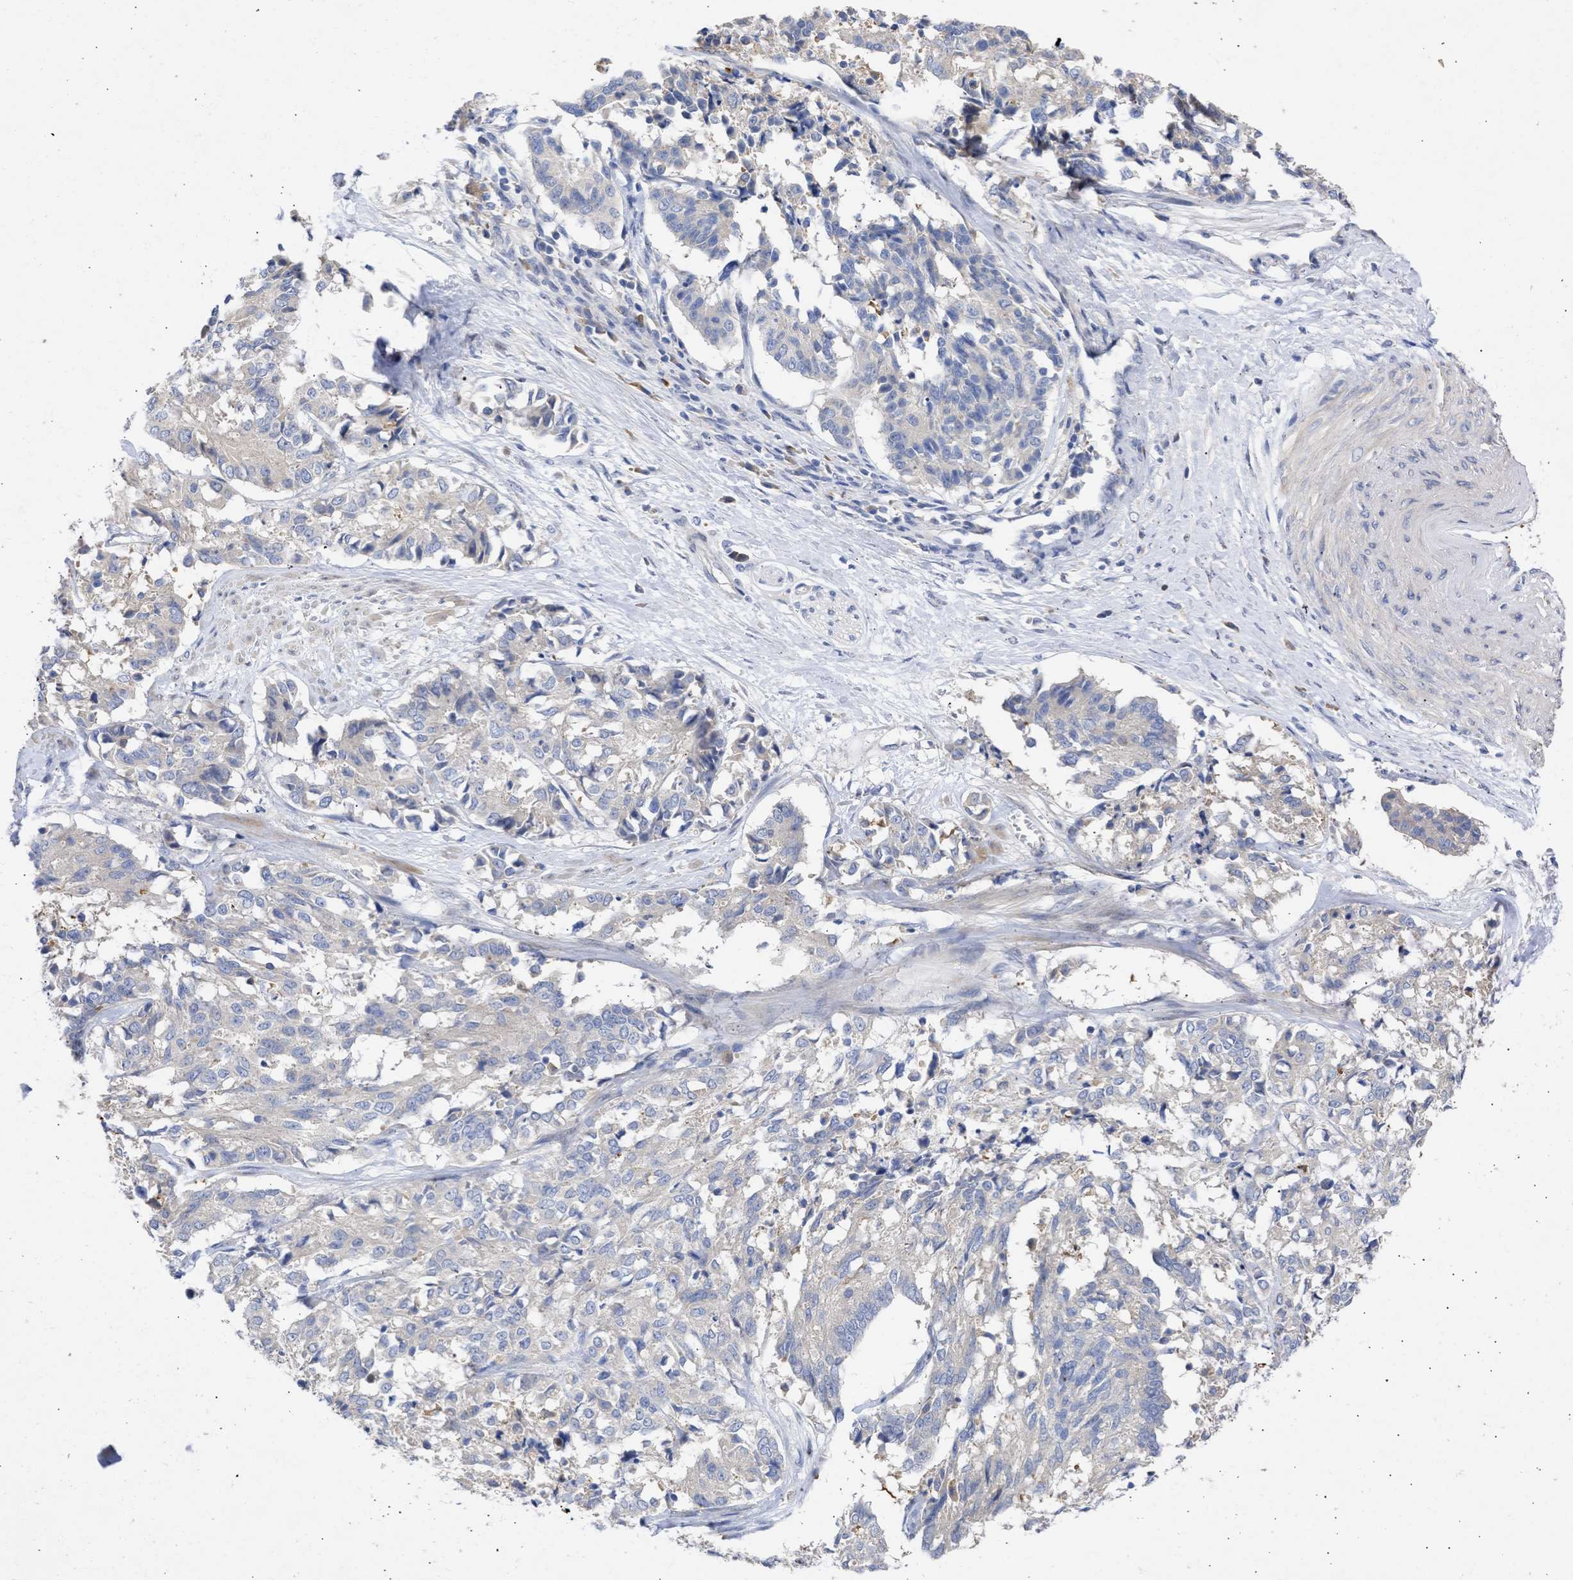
{"staining": {"intensity": "negative", "quantity": "none", "location": "none"}, "tissue": "cervical cancer", "cell_type": "Tumor cells", "image_type": "cancer", "snomed": [{"axis": "morphology", "description": "Squamous cell carcinoma, NOS"}, {"axis": "topography", "description": "Cervix"}], "caption": "Tumor cells are negative for protein expression in human cervical cancer.", "gene": "ARHGEF4", "patient": {"sex": "female", "age": 35}}